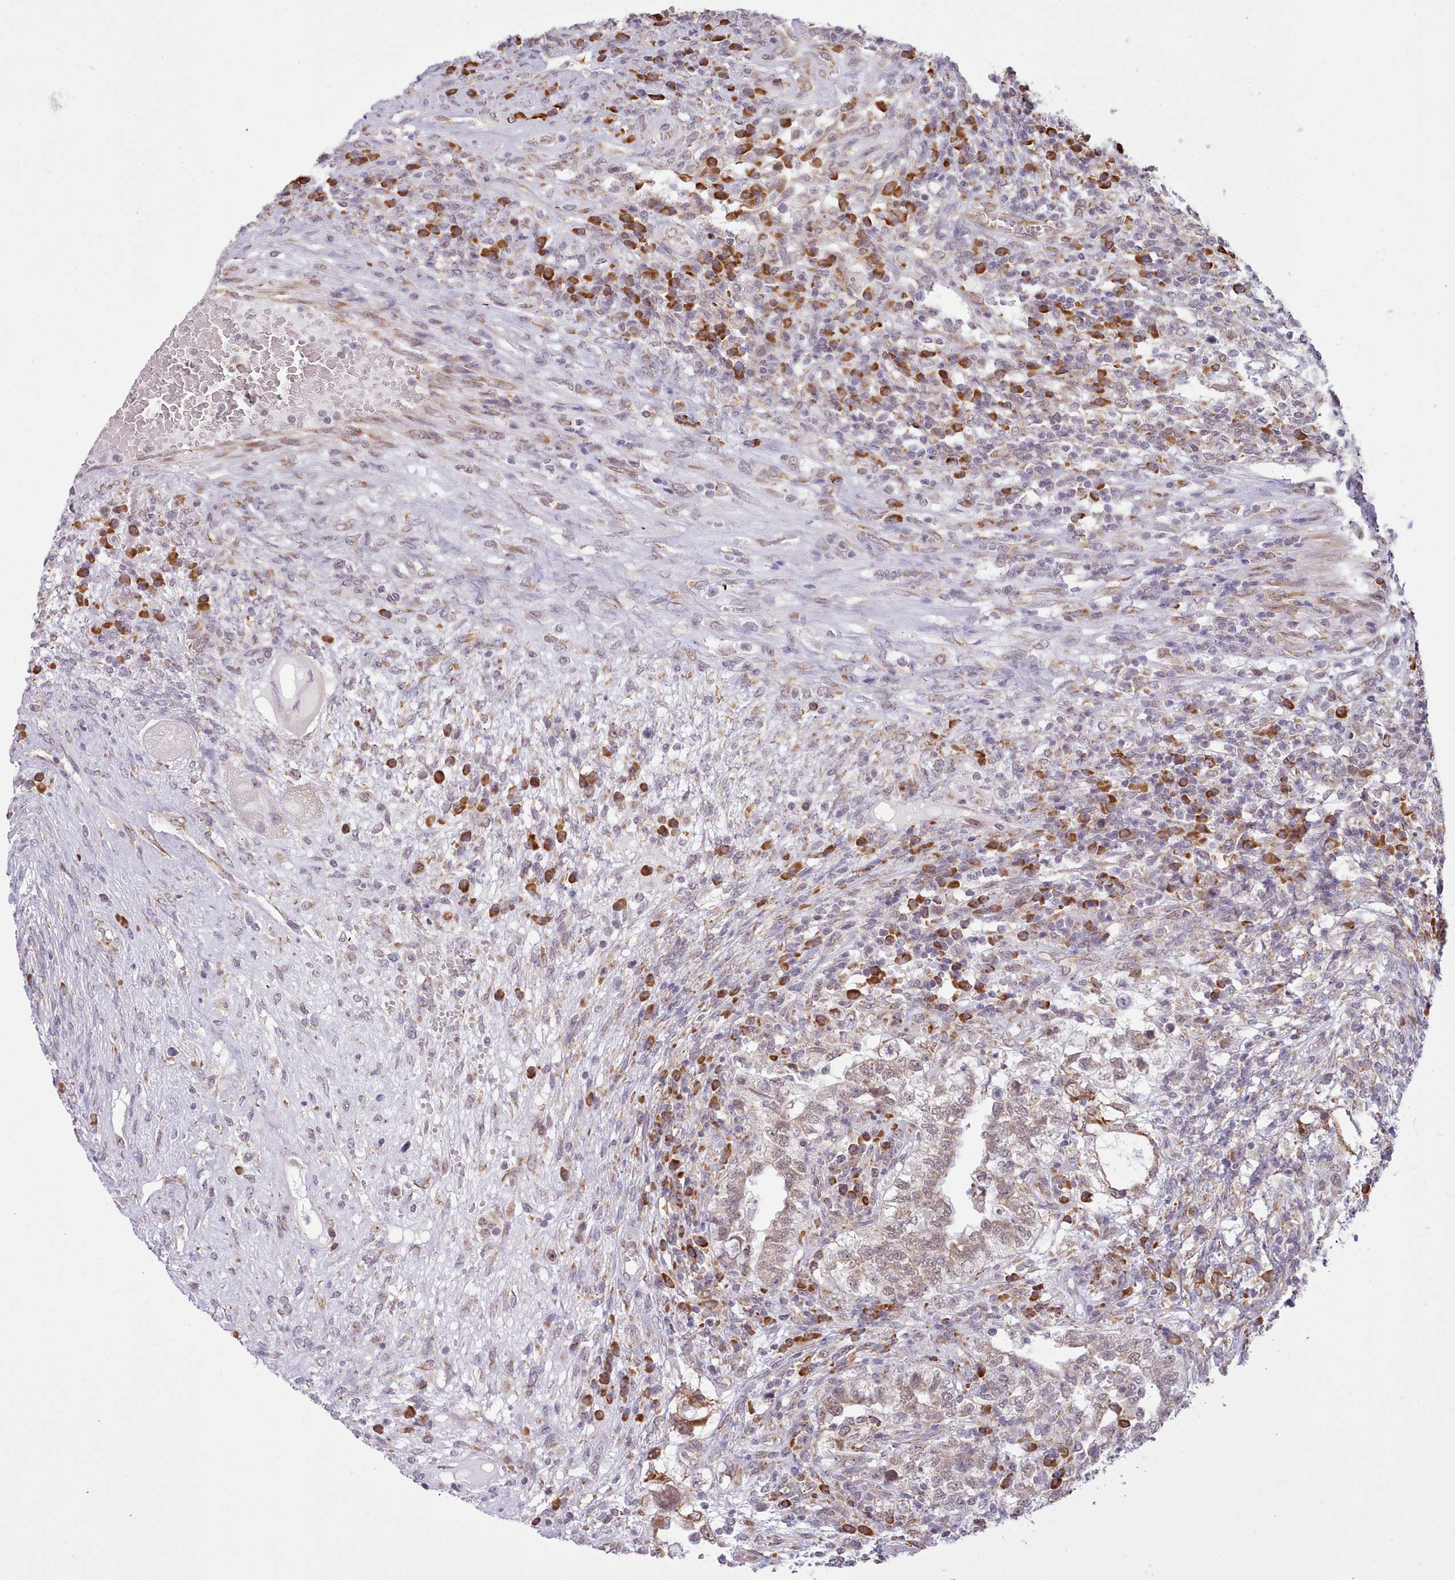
{"staining": {"intensity": "weak", "quantity": ">75%", "location": "cytoplasmic/membranous,nuclear"}, "tissue": "testis cancer", "cell_type": "Tumor cells", "image_type": "cancer", "snomed": [{"axis": "morphology", "description": "Carcinoma, Embryonal, NOS"}, {"axis": "topography", "description": "Testis"}], "caption": "DAB (3,3'-diaminobenzidine) immunohistochemical staining of testis cancer (embryonal carcinoma) demonstrates weak cytoplasmic/membranous and nuclear protein positivity in about >75% of tumor cells.", "gene": "SEC61B", "patient": {"sex": "male", "age": 26}}